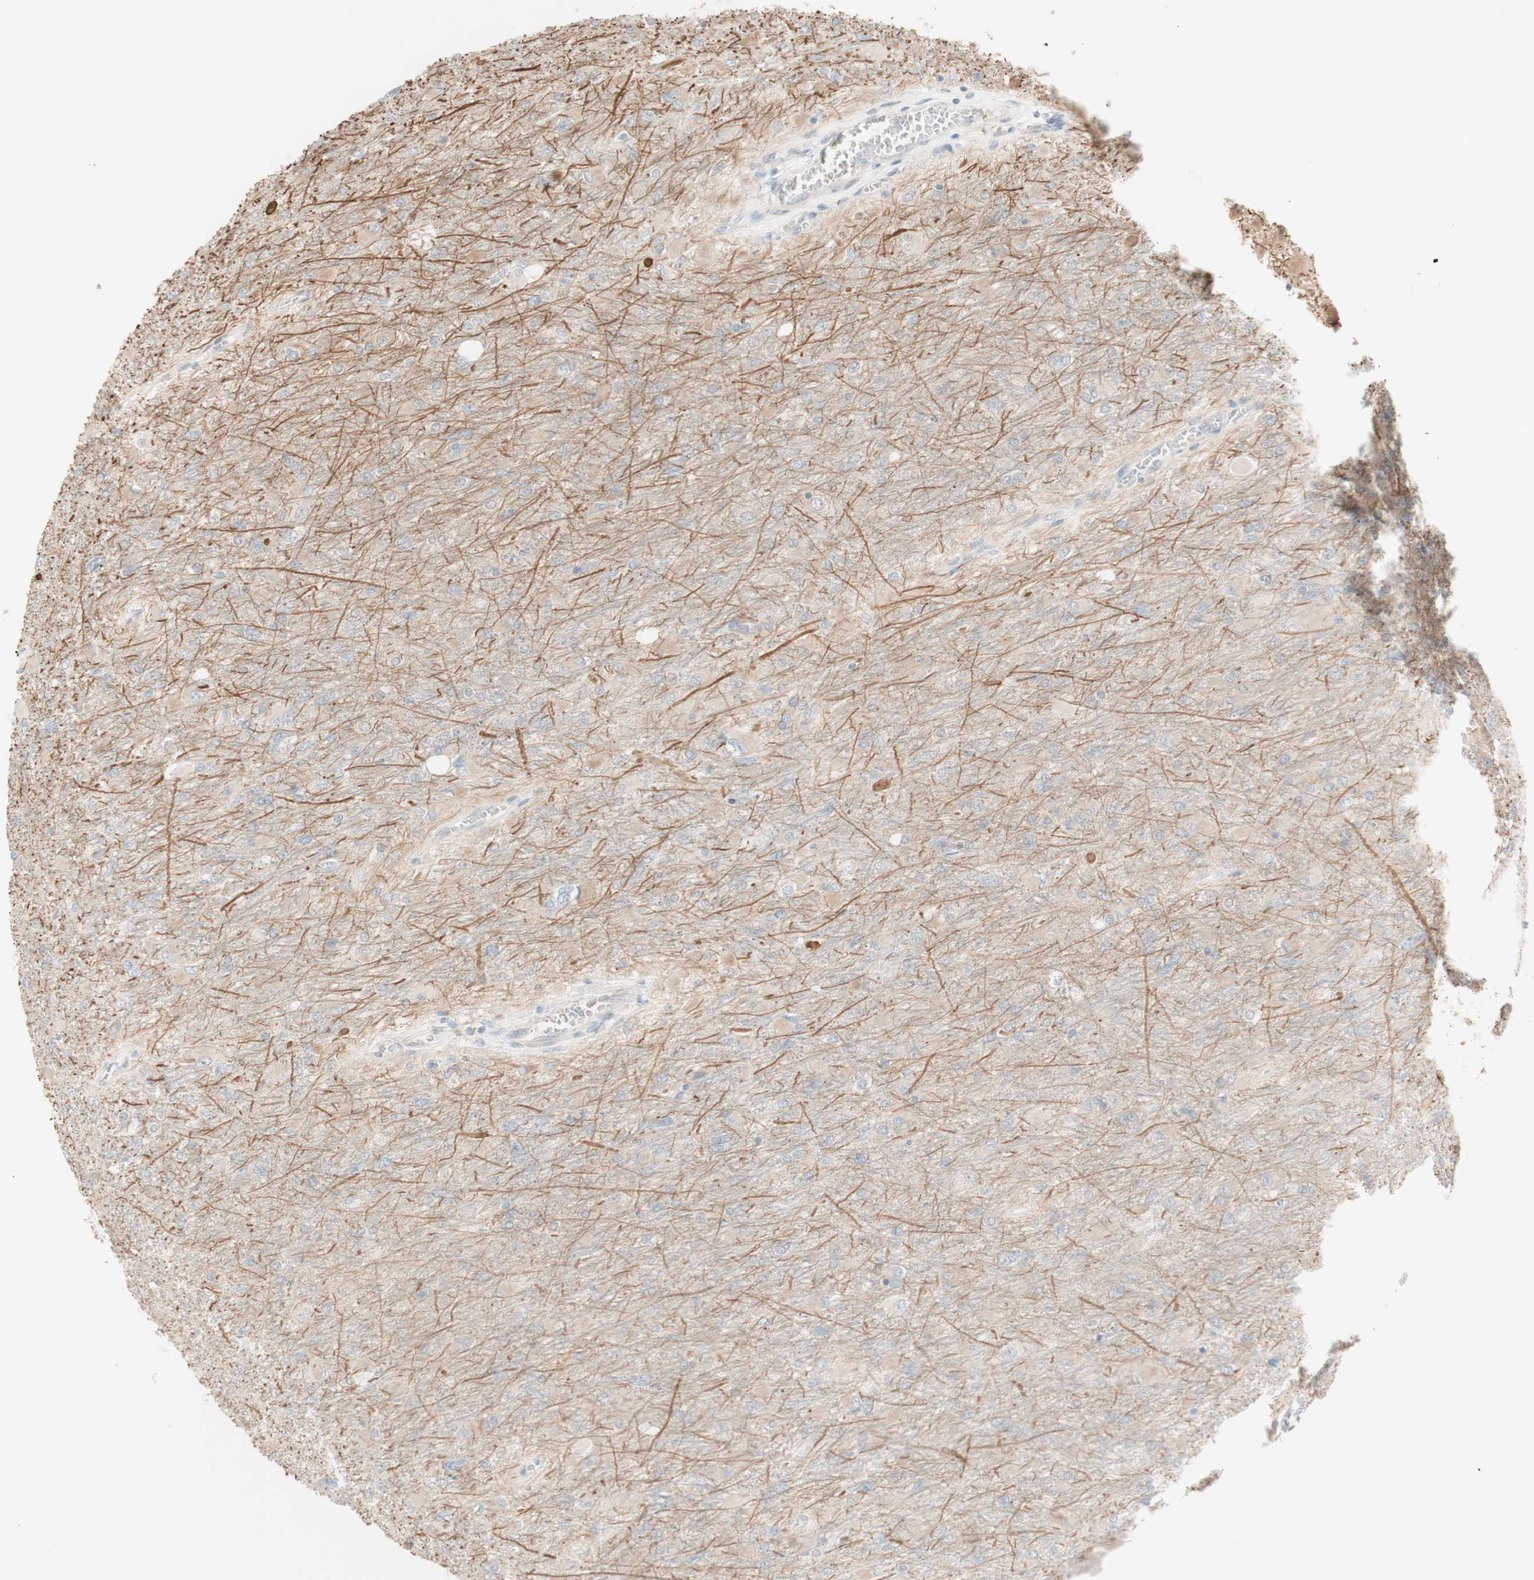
{"staining": {"intensity": "negative", "quantity": "none", "location": "none"}, "tissue": "glioma", "cell_type": "Tumor cells", "image_type": "cancer", "snomed": [{"axis": "morphology", "description": "Glioma, malignant, High grade"}, {"axis": "topography", "description": "Cerebral cortex"}], "caption": "High magnification brightfield microscopy of malignant glioma (high-grade) stained with DAB (3,3'-diaminobenzidine) (brown) and counterstained with hematoxylin (blue): tumor cells show no significant staining.", "gene": "PLCD4", "patient": {"sex": "female", "age": 36}}